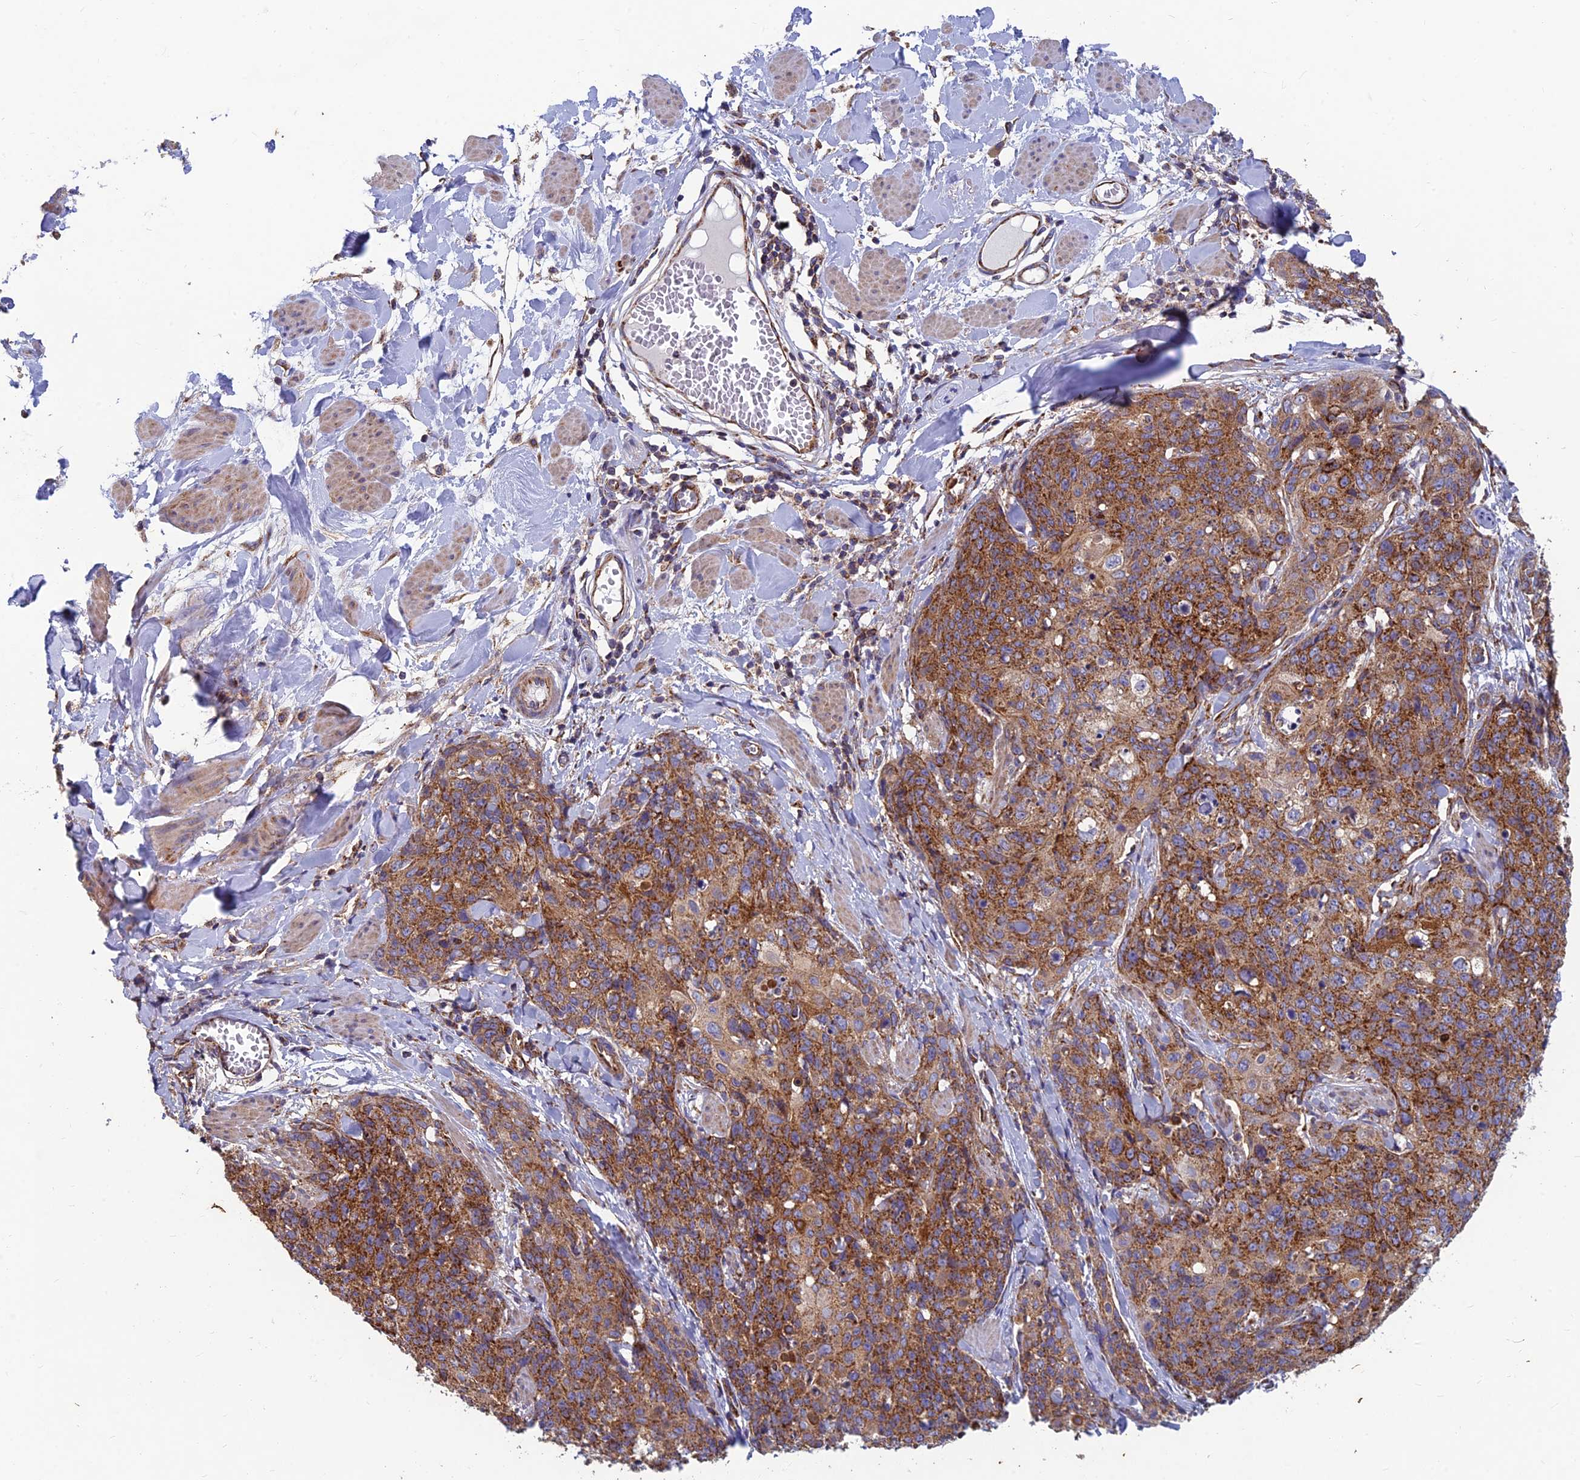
{"staining": {"intensity": "strong", "quantity": ">75%", "location": "cytoplasmic/membranous"}, "tissue": "skin cancer", "cell_type": "Tumor cells", "image_type": "cancer", "snomed": [{"axis": "morphology", "description": "Squamous cell carcinoma, NOS"}, {"axis": "topography", "description": "Skin"}, {"axis": "topography", "description": "Vulva"}], "caption": "Tumor cells reveal high levels of strong cytoplasmic/membranous expression in about >75% of cells in skin squamous cell carcinoma.", "gene": "MRPS9", "patient": {"sex": "female", "age": 85}}